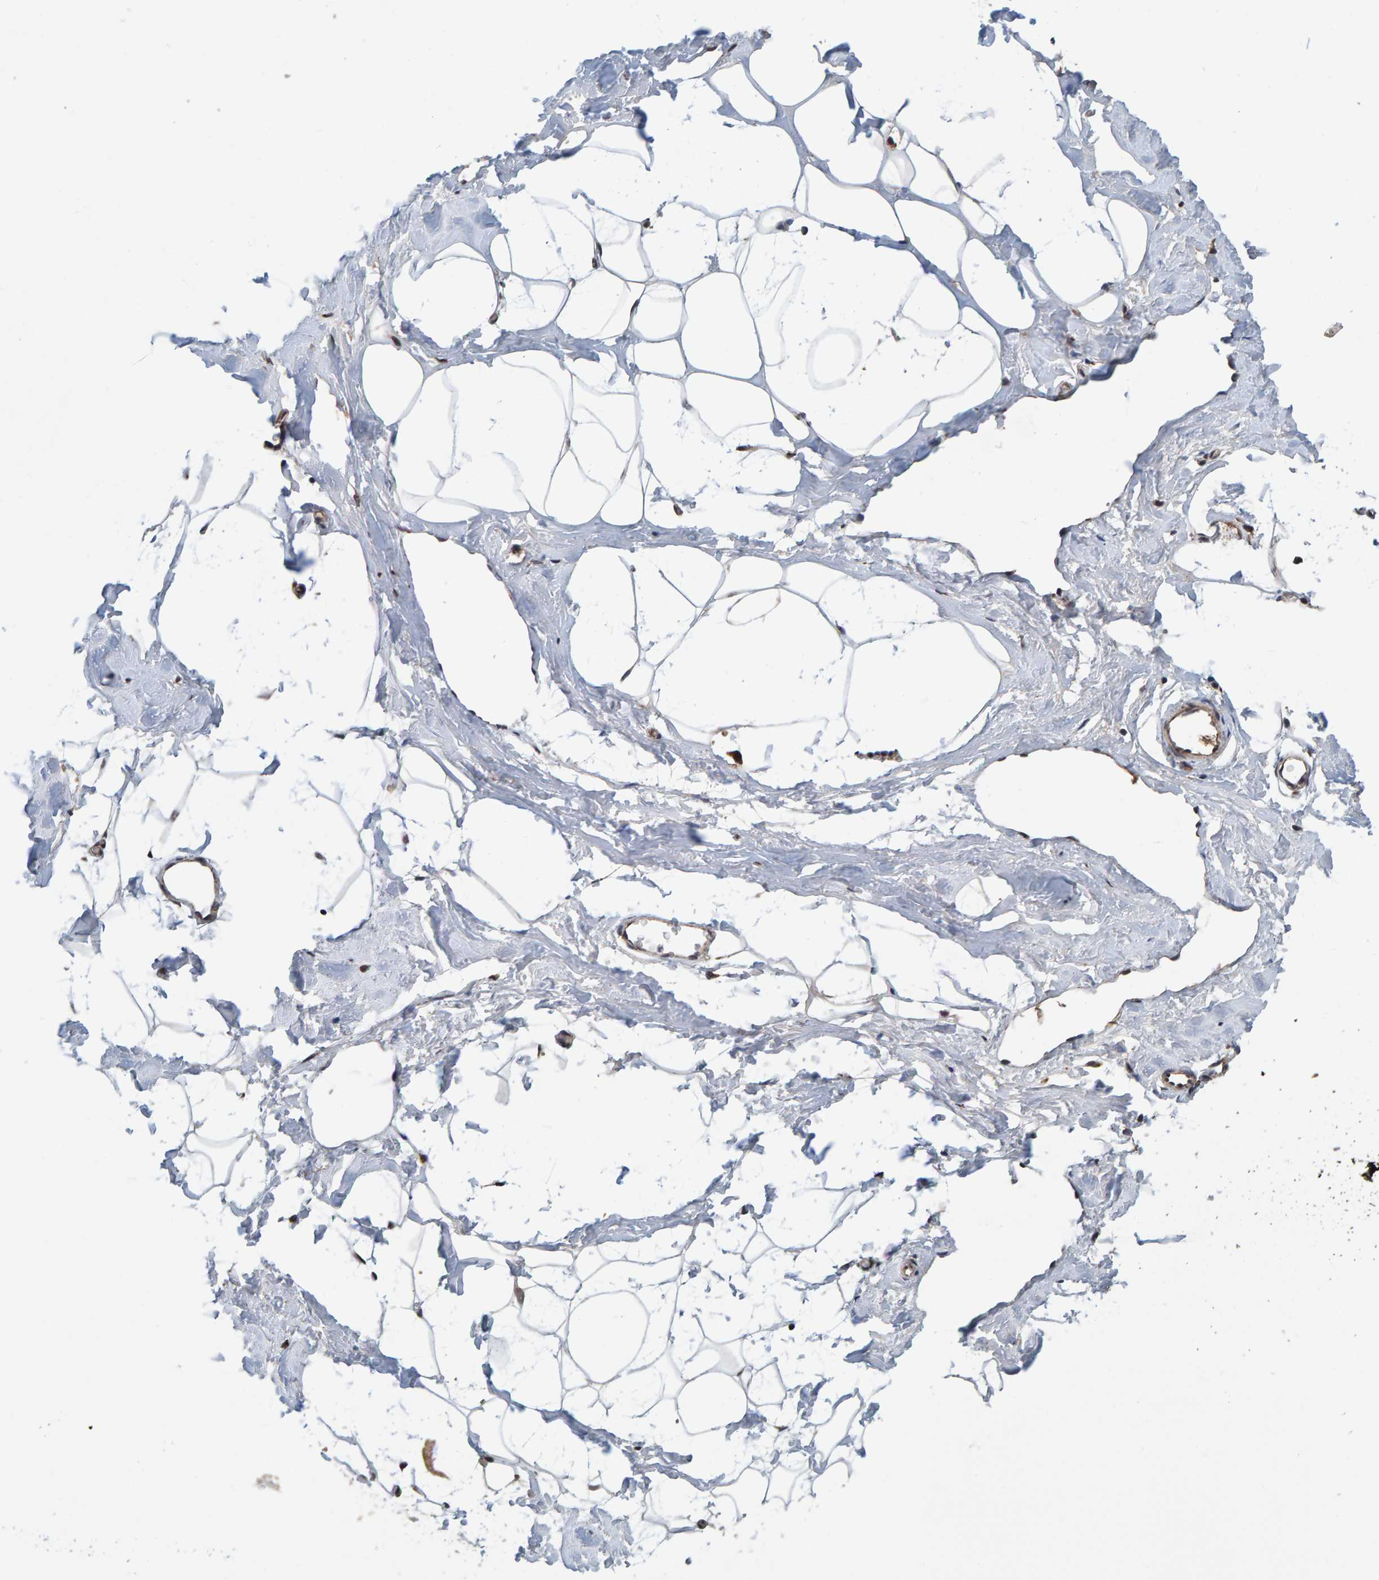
{"staining": {"intensity": "moderate", "quantity": ">75%", "location": "cytoplasmic/membranous"}, "tissue": "adipose tissue", "cell_type": "Adipocytes", "image_type": "normal", "snomed": [{"axis": "morphology", "description": "Normal tissue, NOS"}, {"axis": "morphology", "description": "Fibrosis, NOS"}, {"axis": "topography", "description": "Breast"}, {"axis": "topography", "description": "Adipose tissue"}], "caption": "Immunohistochemical staining of benign human adipose tissue shows medium levels of moderate cytoplasmic/membranous positivity in about >75% of adipocytes.", "gene": "CCDC25", "patient": {"sex": "female", "age": 39}}